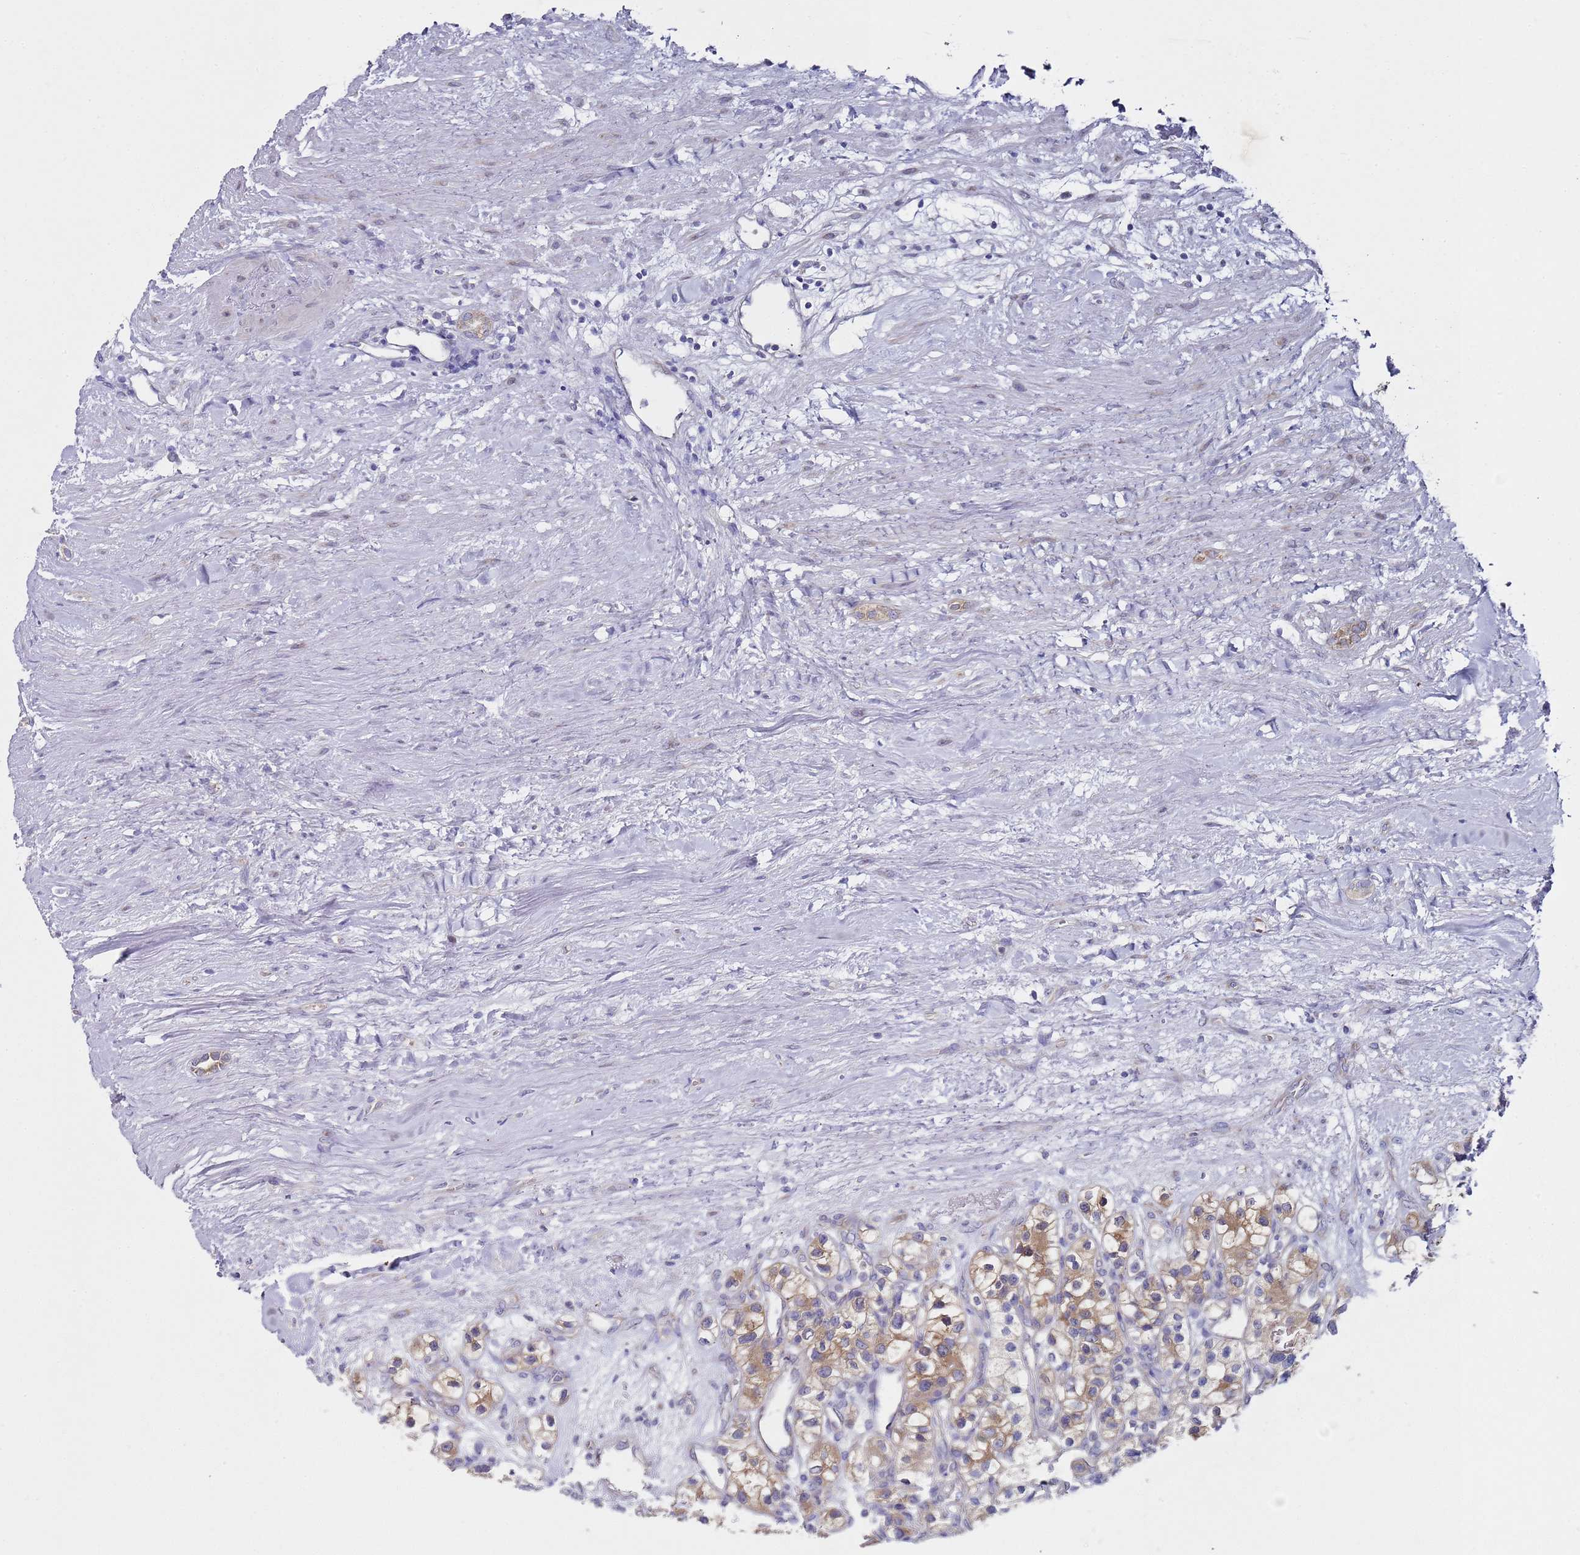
{"staining": {"intensity": "moderate", "quantity": "25%-75%", "location": "cytoplasmic/membranous"}, "tissue": "renal cancer", "cell_type": "Tumor cells", "image_type": "cancer", "snomed": [{"axis": "morphology", "description": "Adenocarcinoma, NOS"}, {"axis": "topography", "description": "Kidney"}], "caption": "Protein staining of renal cancer tissue shows moderate cytoplasmic/membranous positivity in approximately 25%-75% of tumor cells. The protein of interest is stained brown, and the nuclei are stained in blue (DAB IHC with brightfield microscopy, high magnification).", "gene": "NPEPPS", "patient": {"sex": "female", "age": 57}}